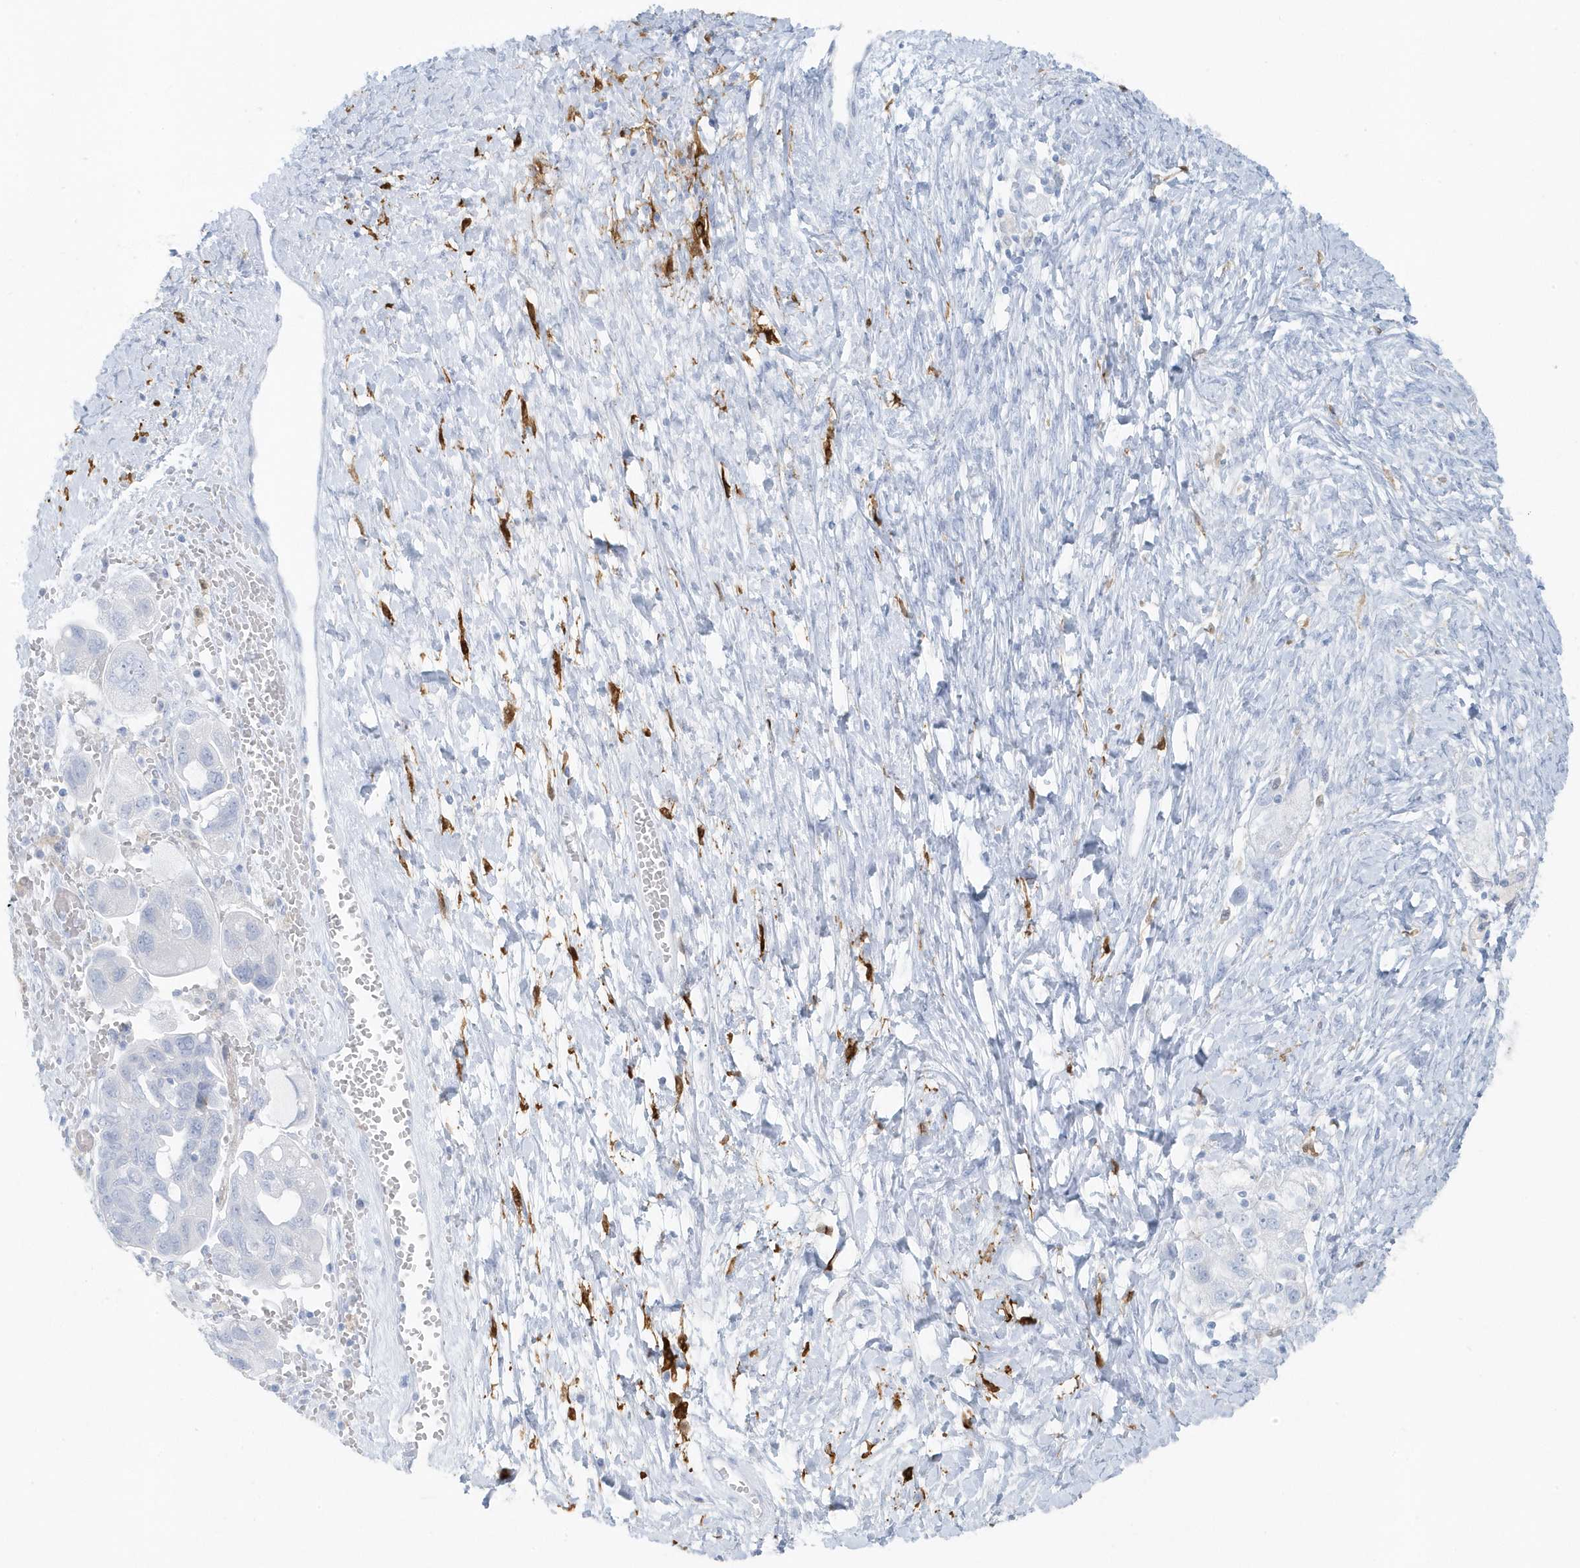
{"staining": {"intensity": "negative", "quantity": "none", "location": "none"}, "tissue": "ovarian cancer", "cell_type": "Tumor cells", "image_type": "cancer", "snomed": [{"axis": "morphology", "description": "Carcinoma, NOS"}, {"axis": "morphology", "description": "Cystadenocarcinoma, serous, NOS"}, {"axis": "topography", "description": "Ovary"}], "caption": "DAB immunohistochemical staining of ovarian cancer (serous cystadenocarcinoma) reveals no significant staining in tumor cells.", "gene": "FAM98A", "patient": {"sex": "female", "age": 69}}